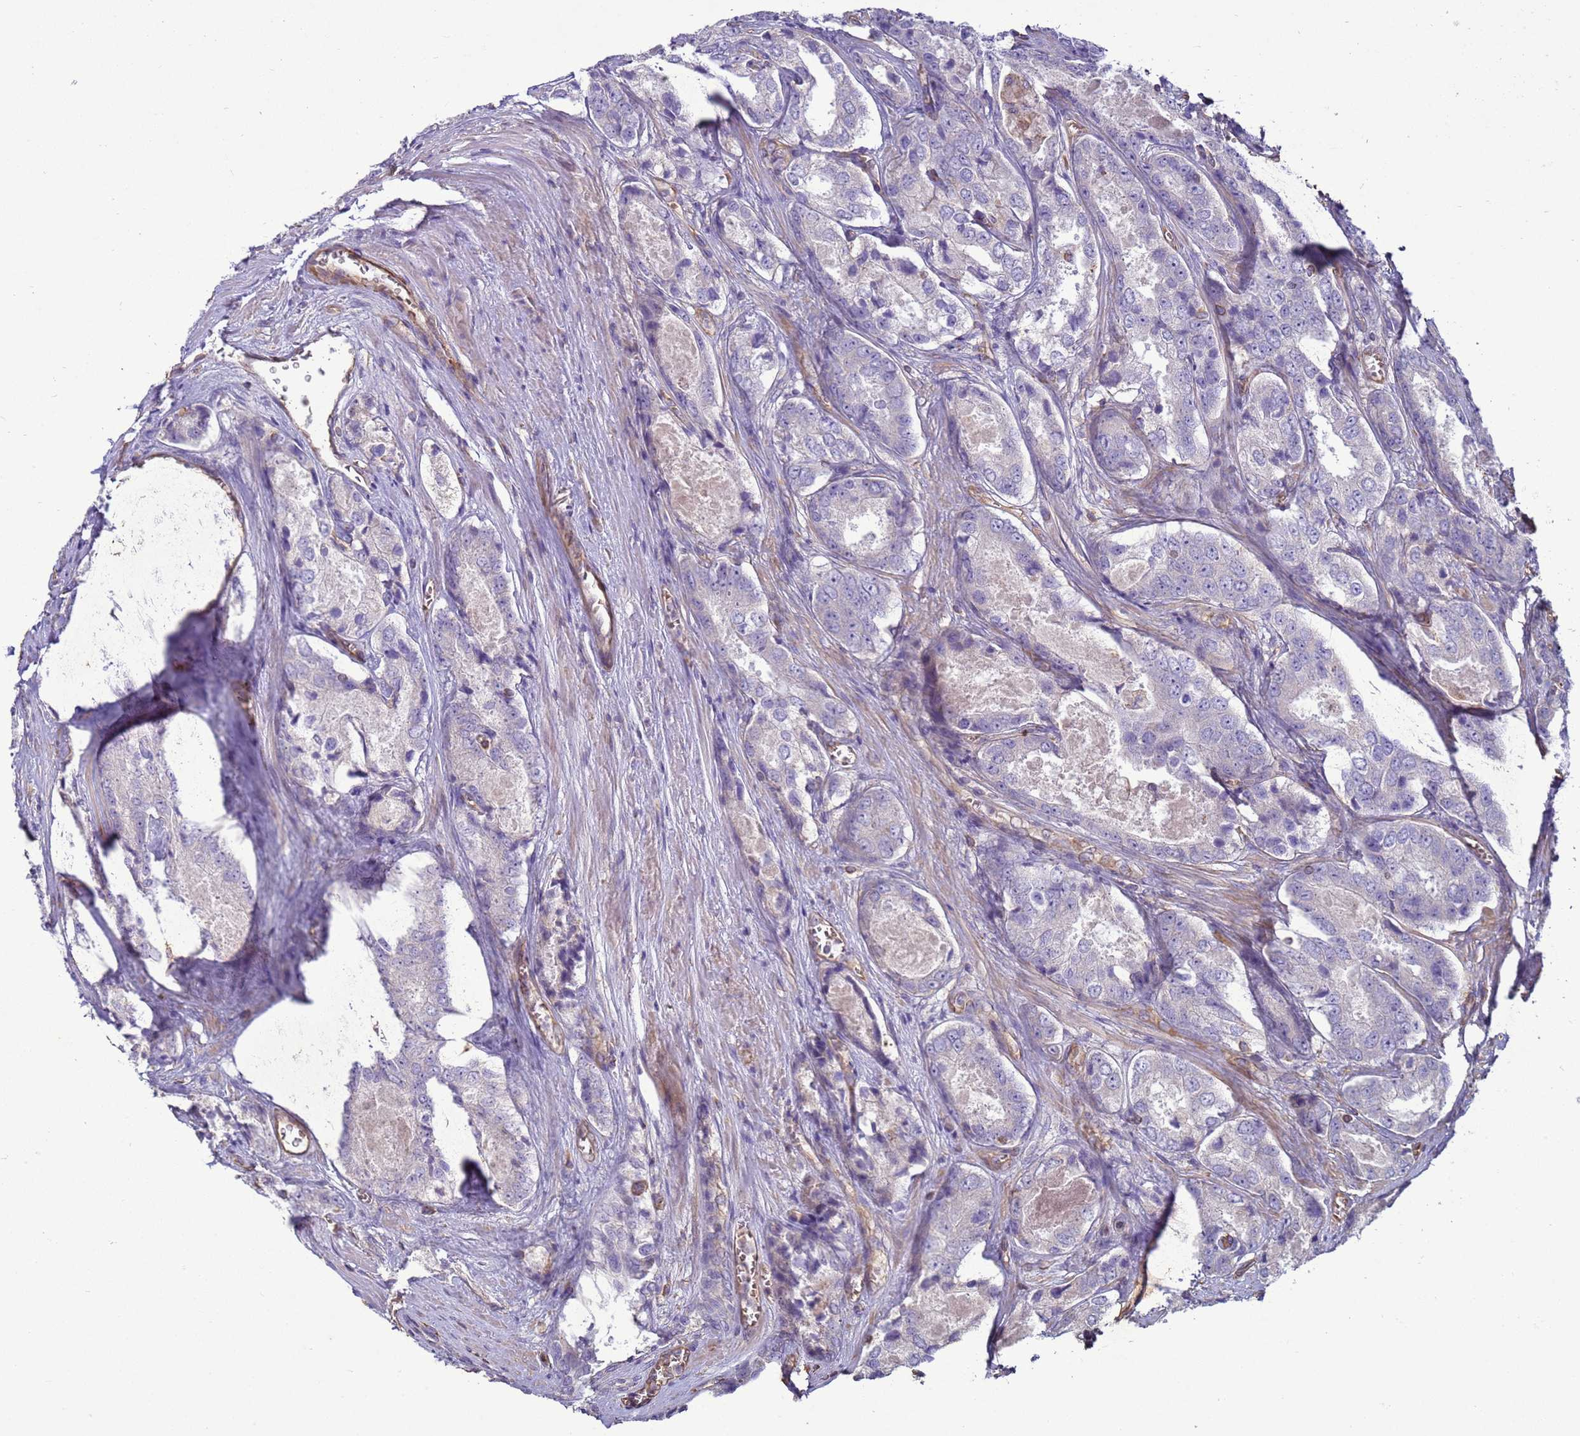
{"staining": {"intensity": "negative", "quantity": "none", "location": "none"}, "tissue": "prostate cancer", "cell_type": "Tumor cells", "image_type": "cancer", "snomed": [{"axis": "morphology", "description": "Adenocarcinoma, Low grade"}, {"axis": "topography", "description": "Prostate"}], "caption": "Prostate adenocarcinoma (low-grade) was stained to show a protein in brown. There is no significant expression in tumor cells.", "gene": "SGIP1", "patient": {"sex": "male", "age": 68}}